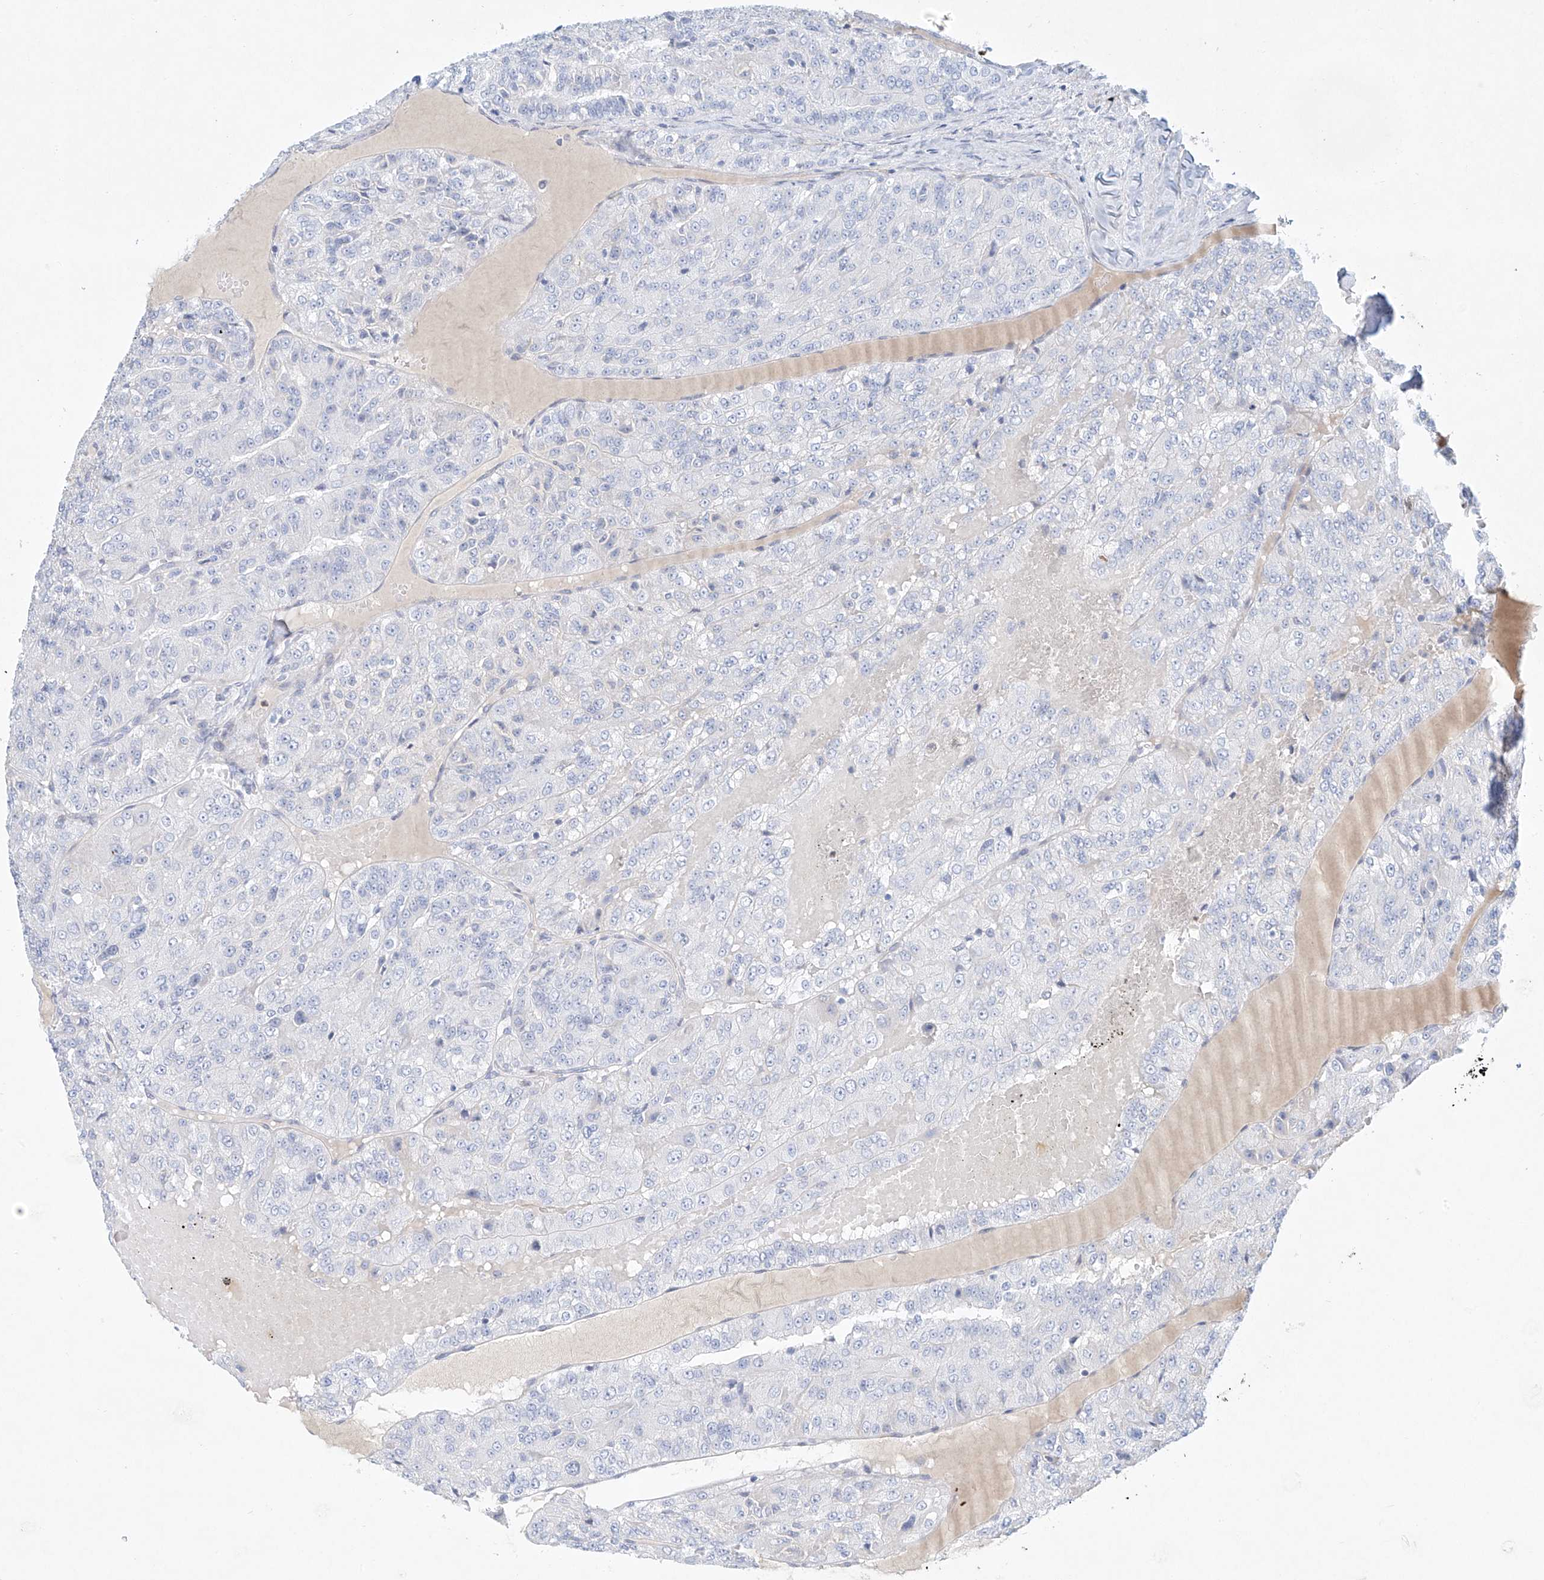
{"staining": {"intensity": "negative", "quantity": "none", "location": "none"}, "tissue": "renal cancer", "cell_type": "Tumor cells", "image_type": "cancer", "snomed": [{"axis": "morphology", "description": "Adenocarcinoma, NOS"}, {"axis": "topography", "description": "Kidney"}], "caption": "This is an immunohistochemistry image of renal cancer (adenocarcinoma). There is no staining in tumor cells.", "gene": "REEP2", "patient": {"sex": "female", "age": 63}}